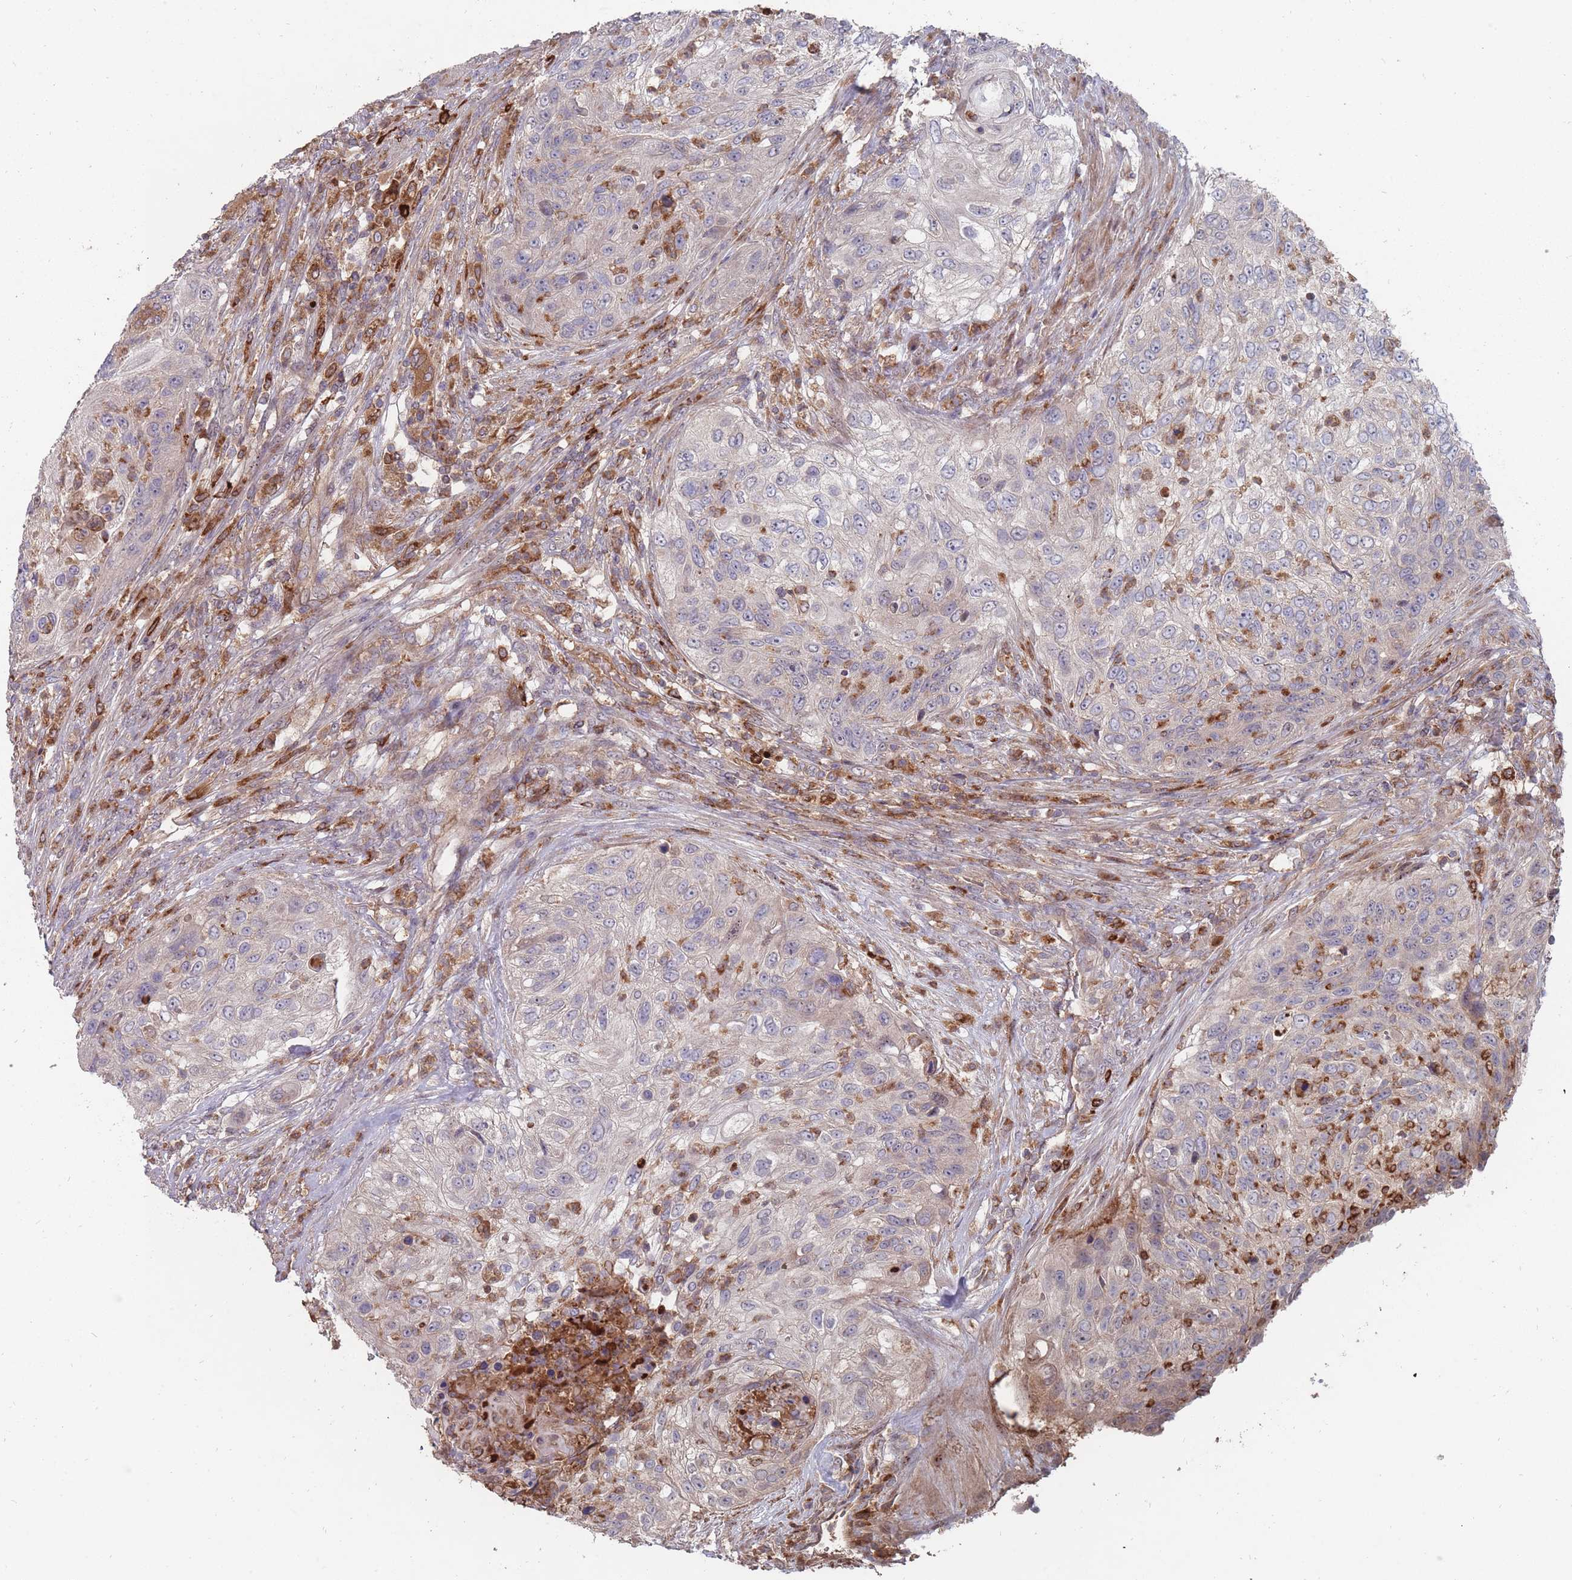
{"staining": {"intensity": "negative", "quantity": "none", "location": "none"}, "tissue": "urothelial cancer", "cell_type": "Tumor cells", "image_type": "cancer", "snomed": [{"axis": "morphology", "description": "Urothelial carcinoma, High grade"}, {"axis": "topography", "description": "Urinary bladder"}], "caption": "The immunohistochemistry histopathology image has no significant positivity in tumor cells of urothelial carcinoma (high-grade) tissue.", "gene": "THSD7B", "patient": {"sex": "female", "age": 60}}